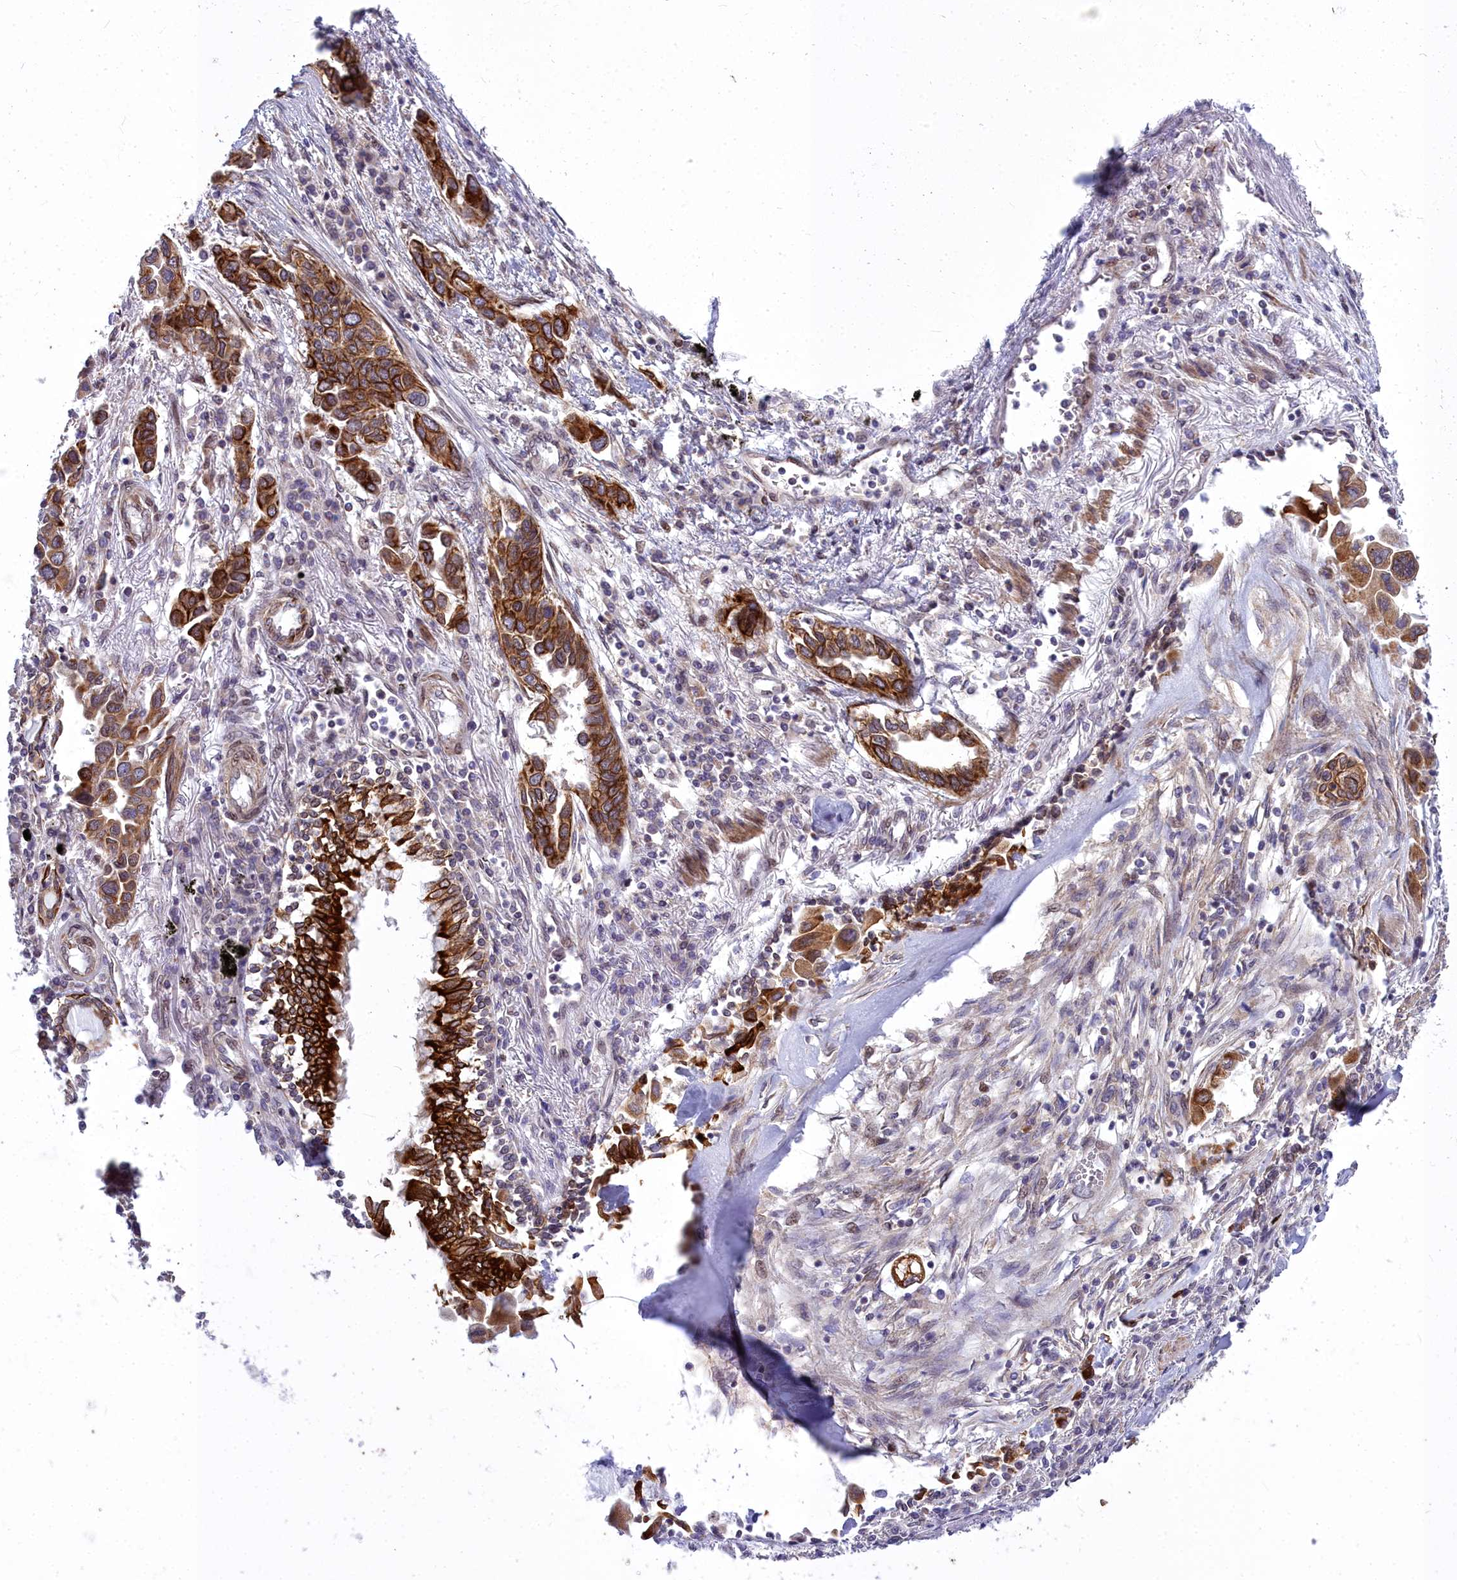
{"staining": {"intensity": "strong", "quantity": ">75%", "location": "cytoplasmic/membranous,nuclear"}, "tissue": "lung cancer", "cell_type": "Tumor cells", "image_type": "cancer", "snomed": [{"axis": "morphology", "description": "Adenocarcinoma, NOS"}, {"axis": "topography", "description": "Lung"}], "caption": "Human lung adenocarcinoma stained with a protein marker reveals strong staining in tumor cells.", "gene": "ABCB8", "patient": {"sex": "female", "age": 76}}